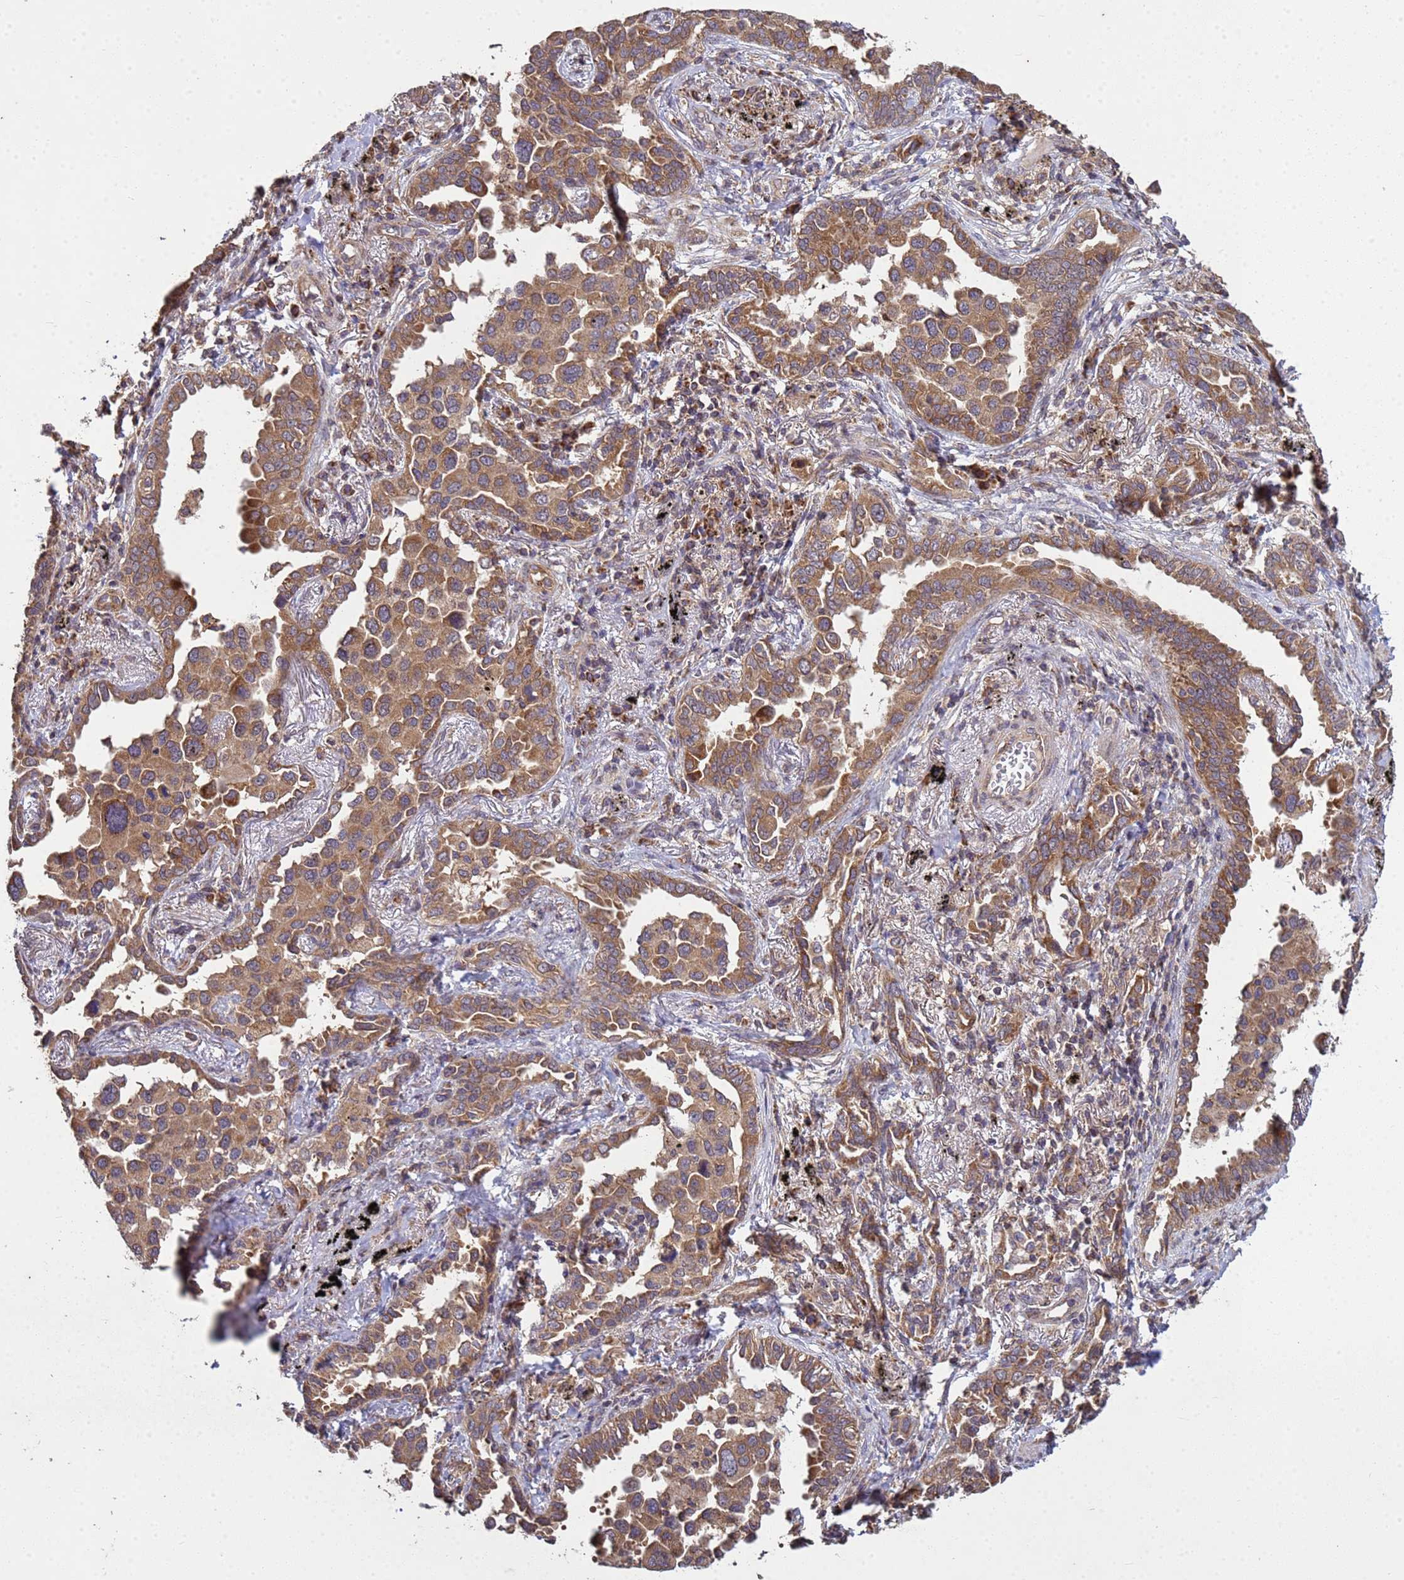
{"staining": {"intensity": "moderate", "quantity": ">75%", "location": "cytoplasmic/membranous"}, "tissue": "lung cancer", "cell_type": "Tumor cells", "image_type": "cancer", "snomed": [{"axis": "morphology", "description": "Adenocarcinoma, NOS"}, {"axis": "topography", "description": "Lung"}], "caption": "Moderate cytoplasmic/membranous expression is present in about >75% of tumor cells in lung cancer (adenocarcinoma).", "gene": "P2RX7", "patient": {"sex": "male", "age": 67}}